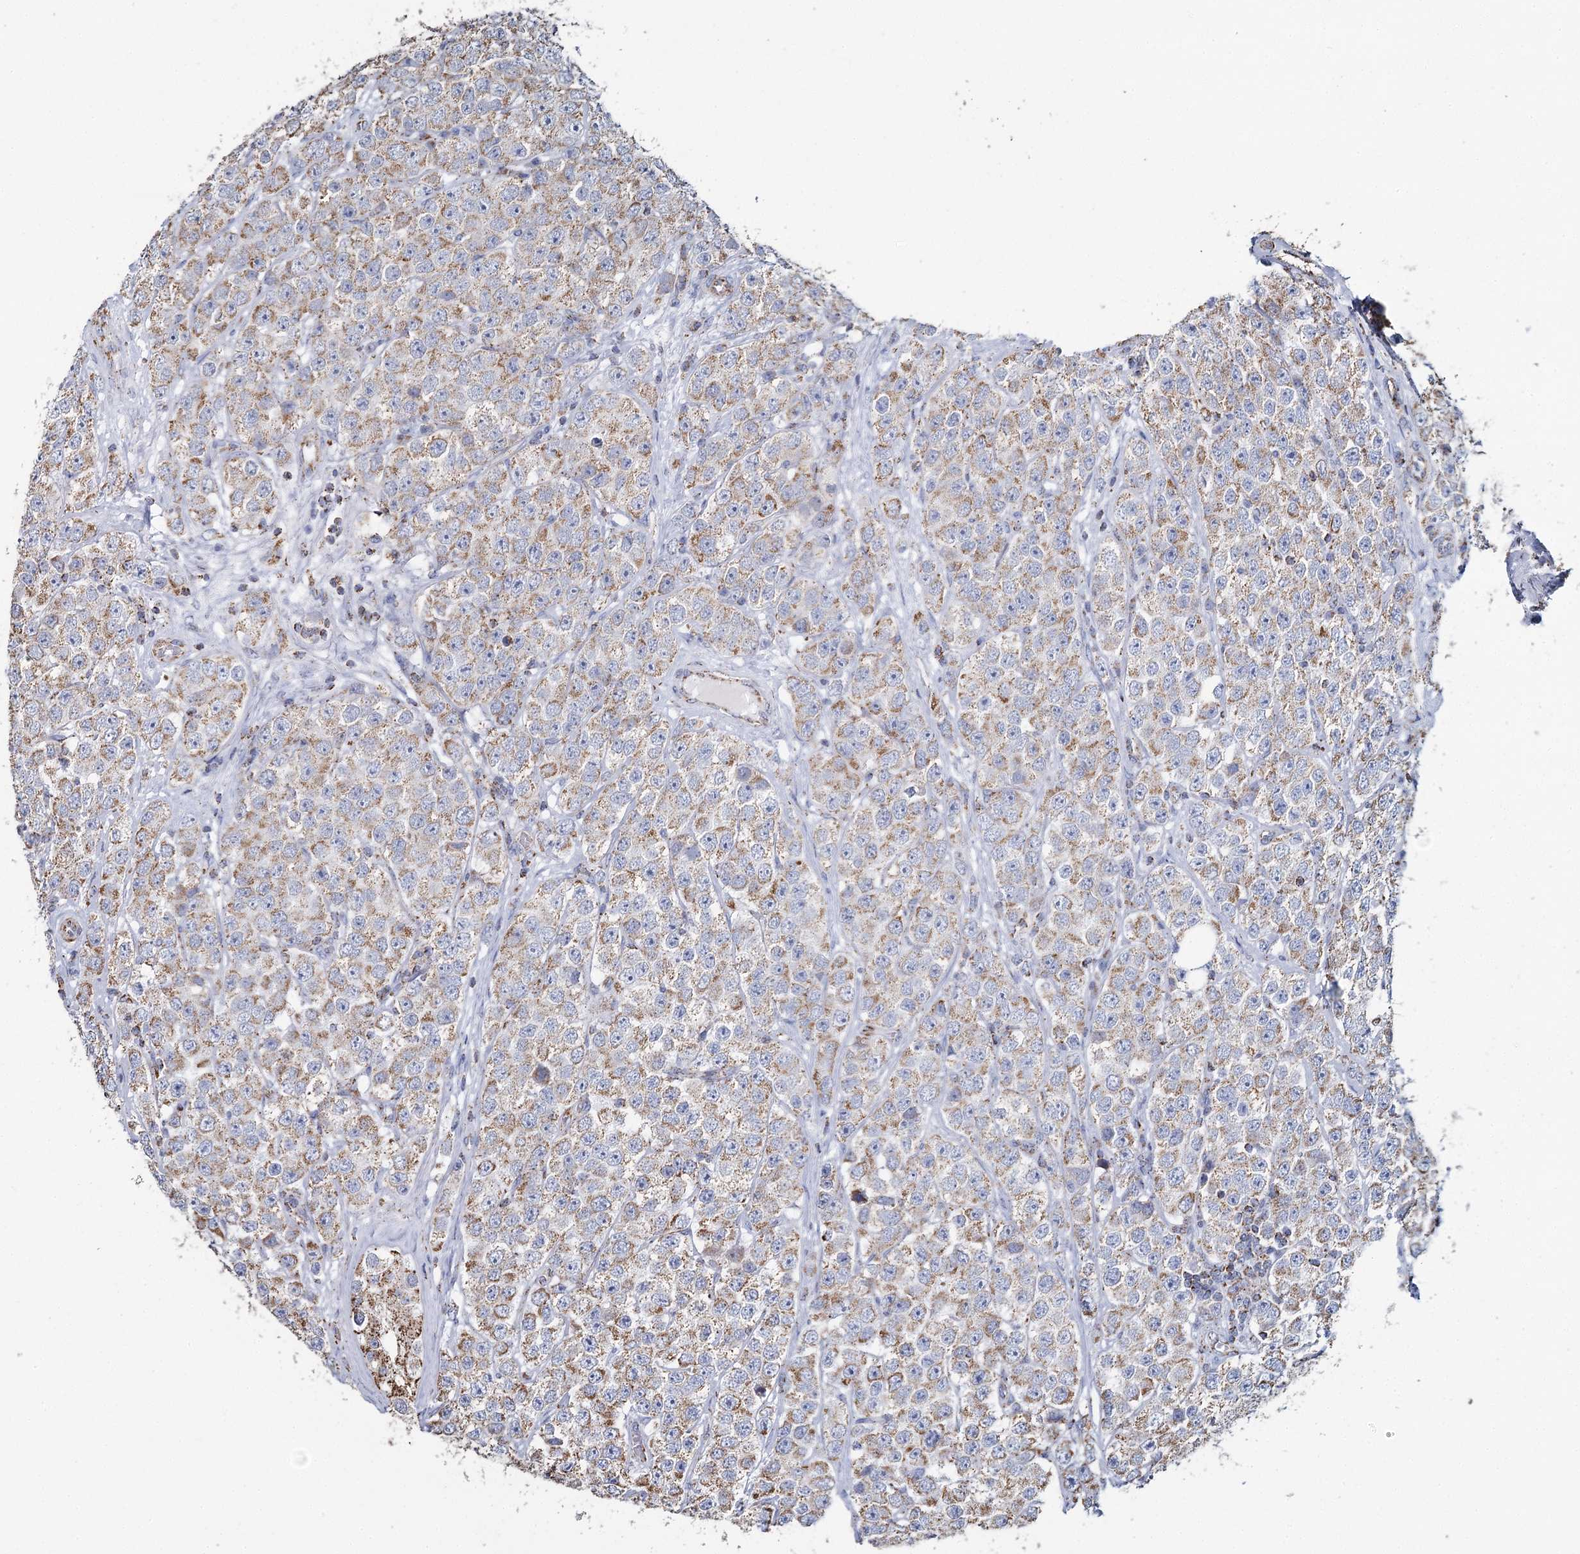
{"staining": {"intensity": "moderate", "quantity": "25%-75%", "location": "cytoplasmic/membranous"}, "tissue": "testis cancer", "cell_type": "Tumor cells", "image_type": "cancer", "snomed": [{"axis": "morphology", "description": "Seminoma, NOS"}, {"axis": "topography", "description": "Testis"}], "caption": "Protein staining of testis cancer tissue exhibits moderate cytoplasmic/membranous staining in approximately 25%-75% of tumor cells. The staining was performed using DAB (3,3'-diaminobenzidine), with brown indicating positive protein expression. Nuclei are stained blue with hematoxylin.", "gene": "MRPL44", "patient": {"sex": "male", "age": 28}}